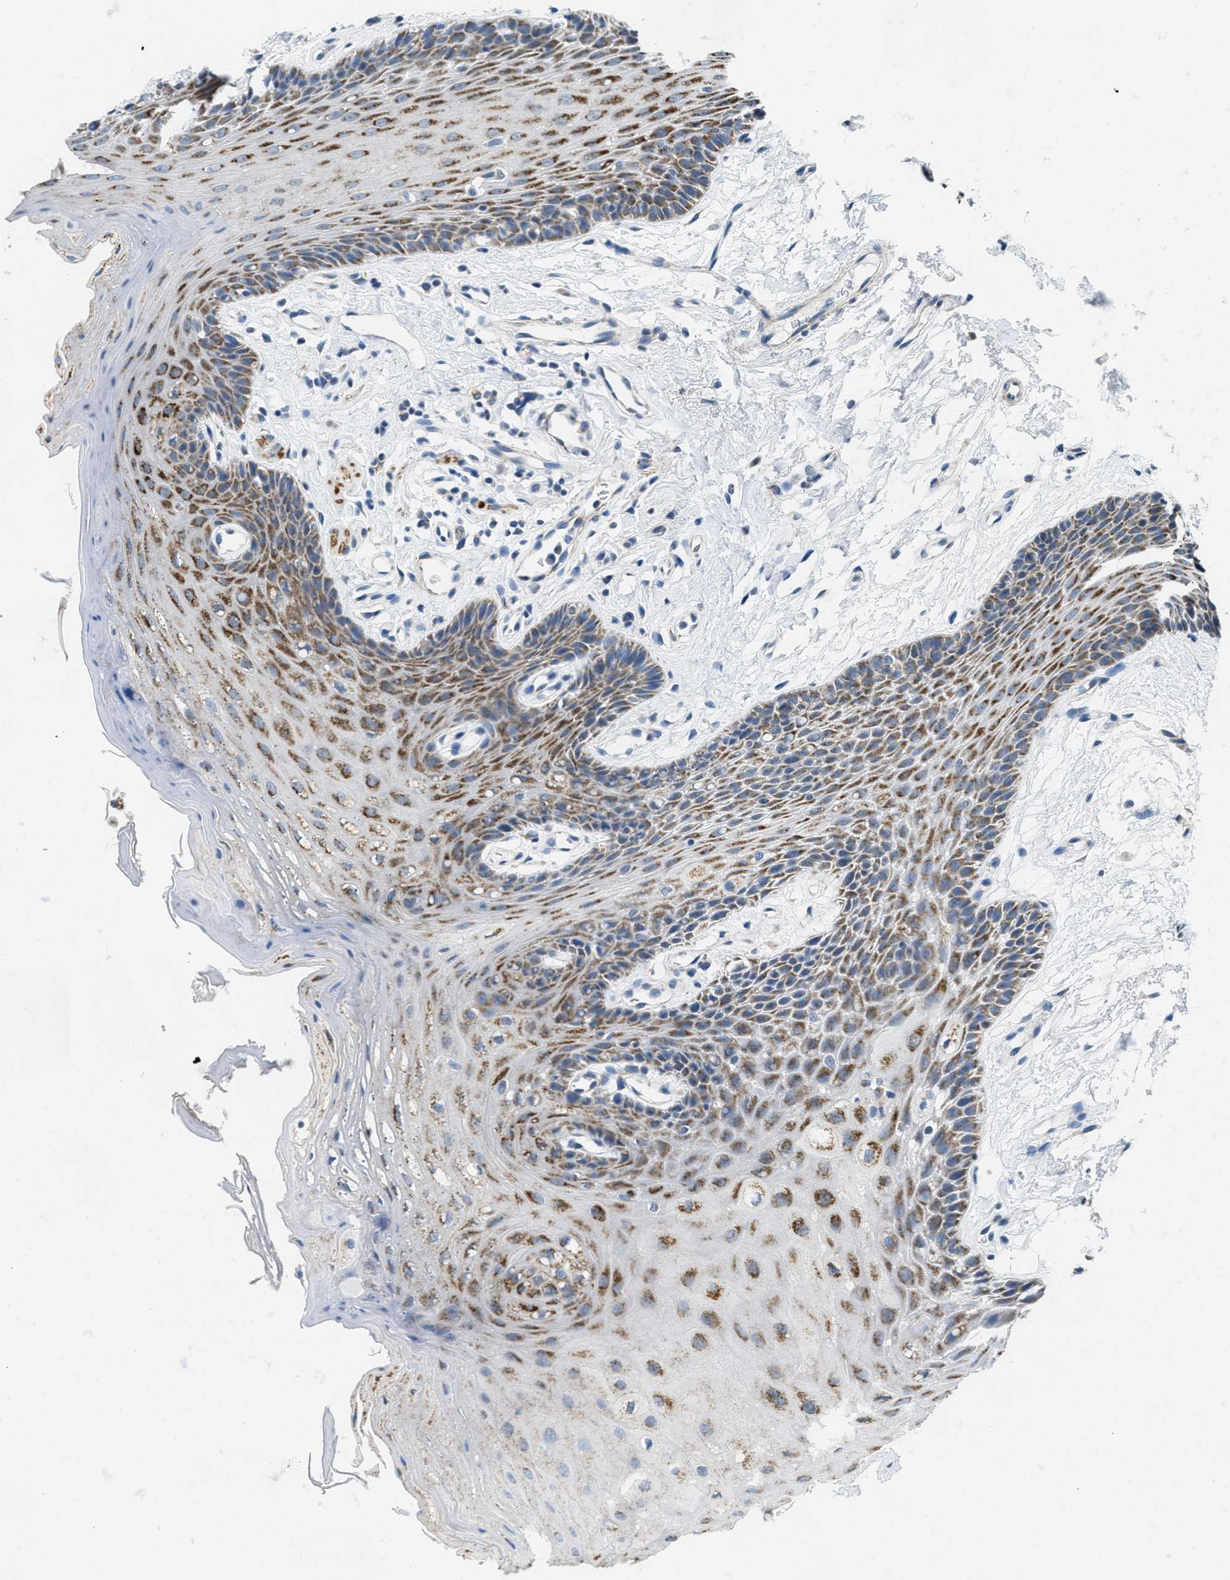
{"staining": {"intensity": "moderate", "quantity": ">75%", "location": "cytoplasmic/membranous"}, "tissue": "oral mucosa", "cell_type": "Squamous epithelial cells", "image_type": "normal", "snomed": [{"axis": "morphology", "description": "Normal tissue, NOS"}, {"axis": "morphology", "description": "Squamous cell carcinoma, NOS"}, {"axis": "topography", "description": "Oral tissue"}, {"axis": "topography", "description": "Head-Neck"}], "caption": "A micrograph showing moderate cytoplasmic/membranous expression in approximately >75% of squamous epithelial cells in benign oral mucosa, as visualized by brown immunohistochemical staining.", "gene": "TOMM70", "patient": {"sex": "male", "age": 71}}